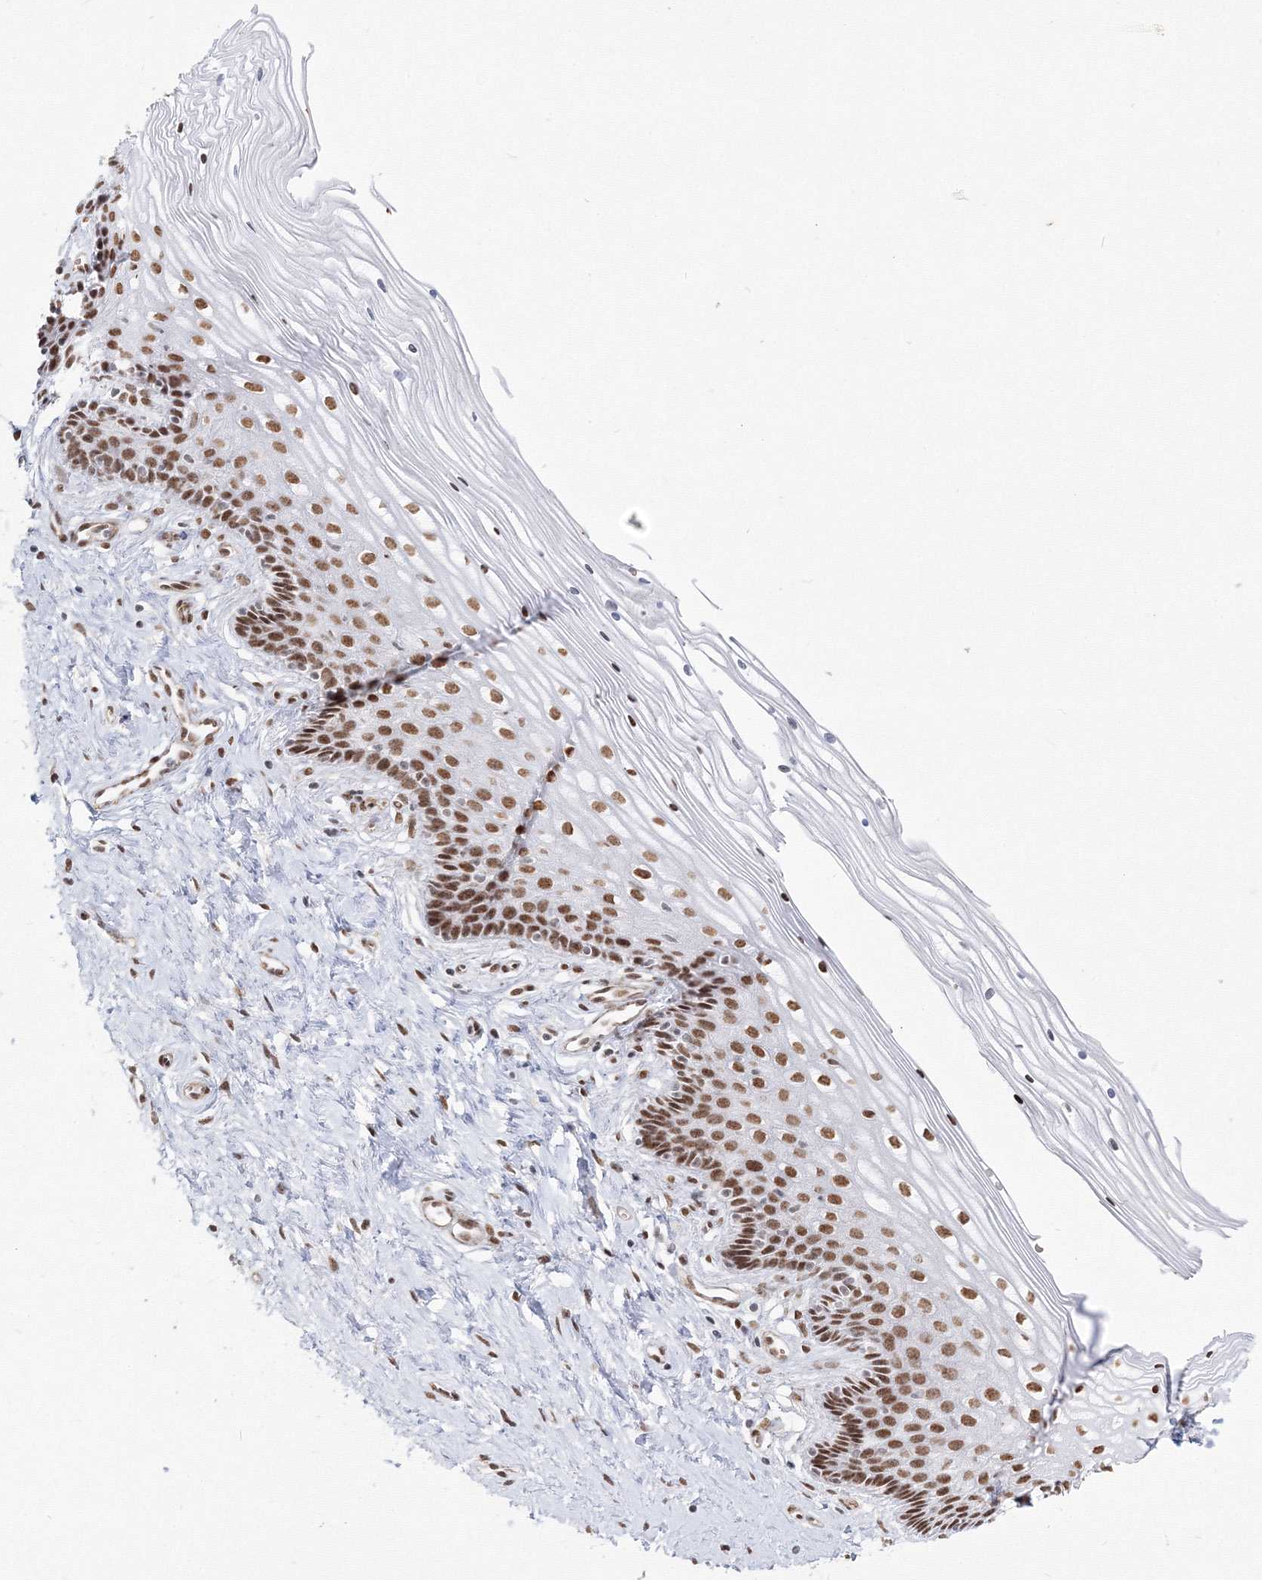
{"staining": {"intensity": "moderate", "quantity": ">75%", "location": "nuclear"}, "tissue": "cervix", "cell_type": "Glandular cells", "image_type": "normal", "snomed": [{"axis": "morphology", "description": "Normal tissue, NOS"}, {"axis": "topography", "description": "Cervix"}], "caption": "Protein analysis of benign cervix demonstrates moderate nuclear expression in approximately >75% of glandular cells.", "gene": "ZNF638", "patient": {"sex": "female", "age": 33}}